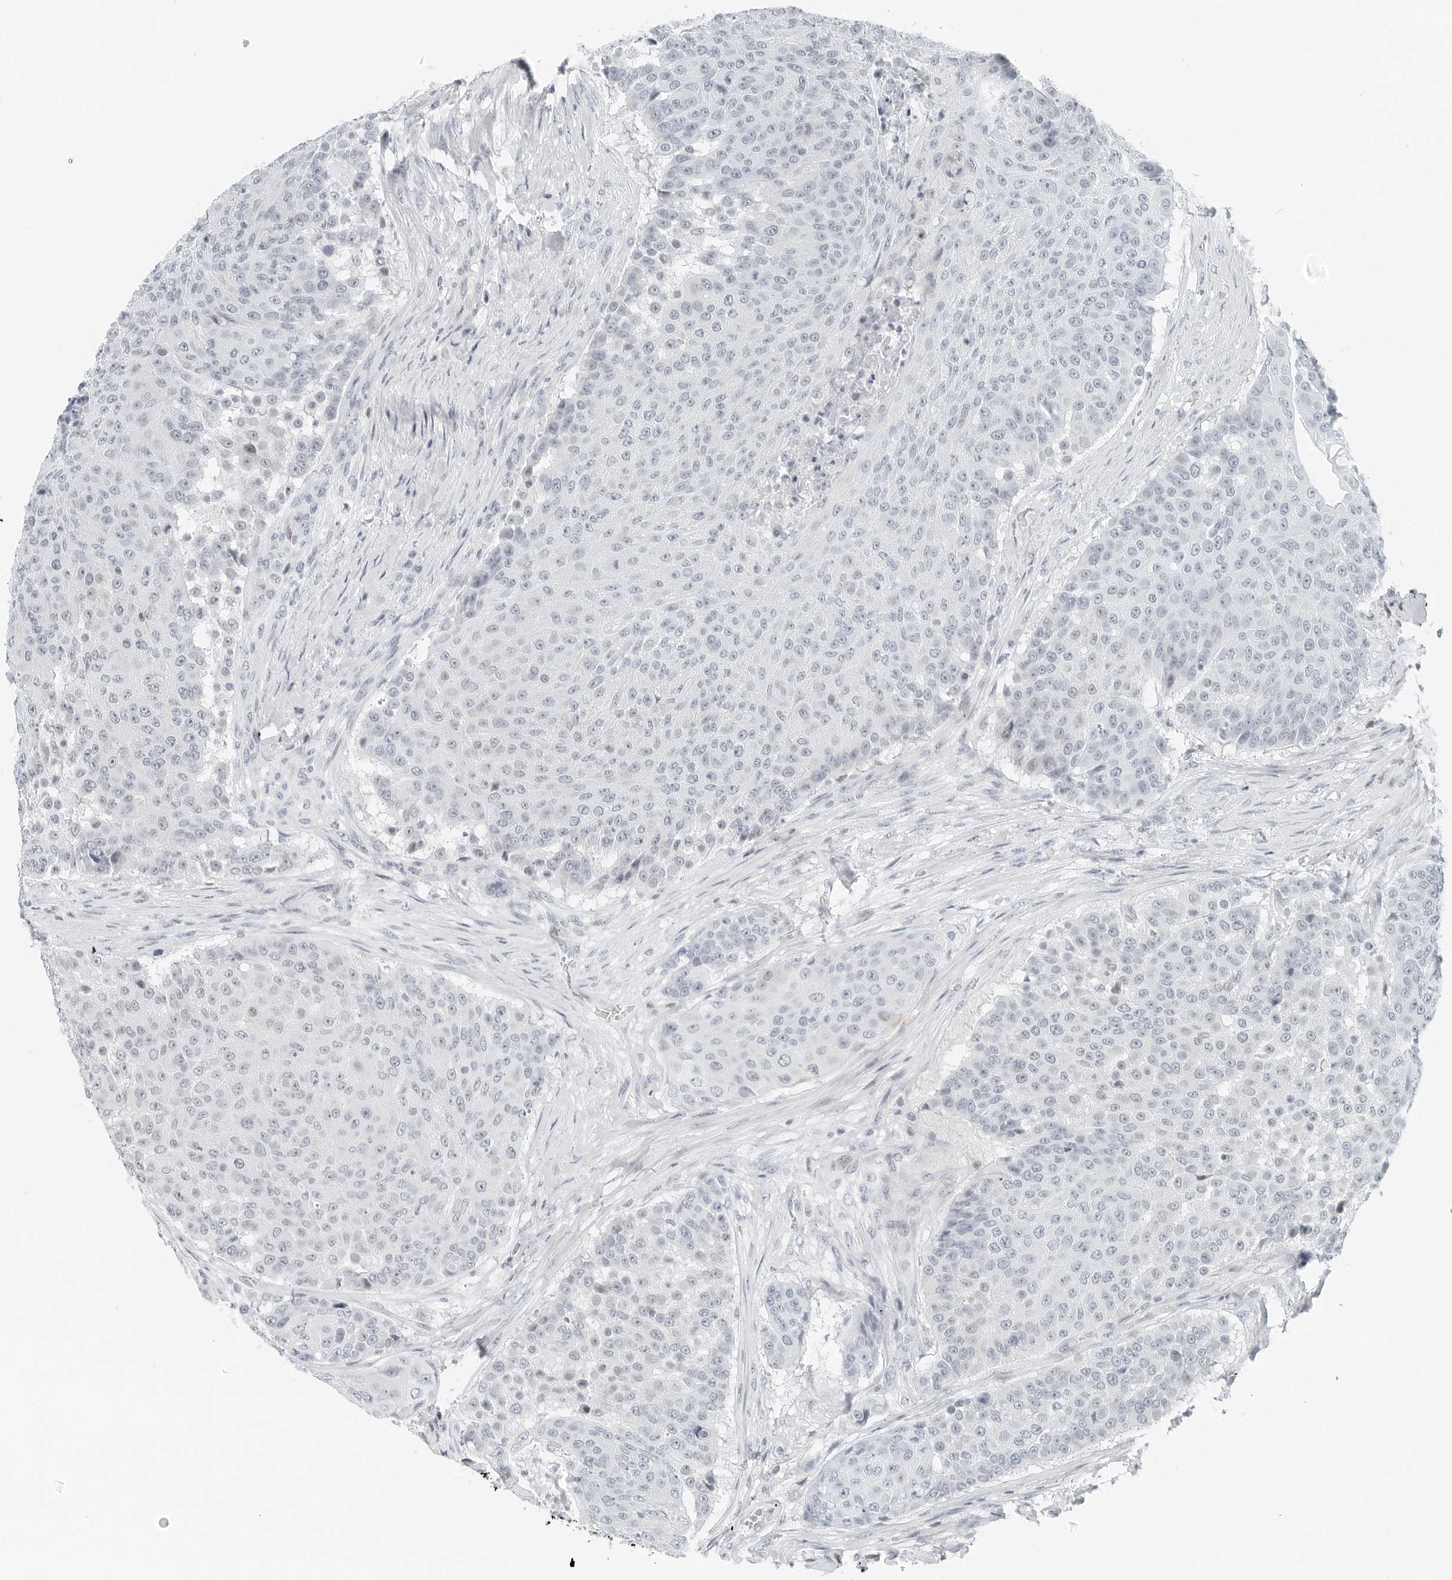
{"staining": {"intensity": "negative", "quantity": "none", "location": "none"}, "tissue": "urothelial cancer", "cell_type": "Tumor cells", "image_type": "cancer", "snomed": [{"axis": "morphology", "description": "Urothelial carcinoma, High grade"}, {"axis": "topography", "description": "Urinary bladder"}], "caption": "Human high-grade urothelial carcinoma stained for a protein using immunohistochemistry (IHC) reveals no positivity in tumor cells.", "gene": "NTMT2", "patient": {"sex": "female", "age": 63}}